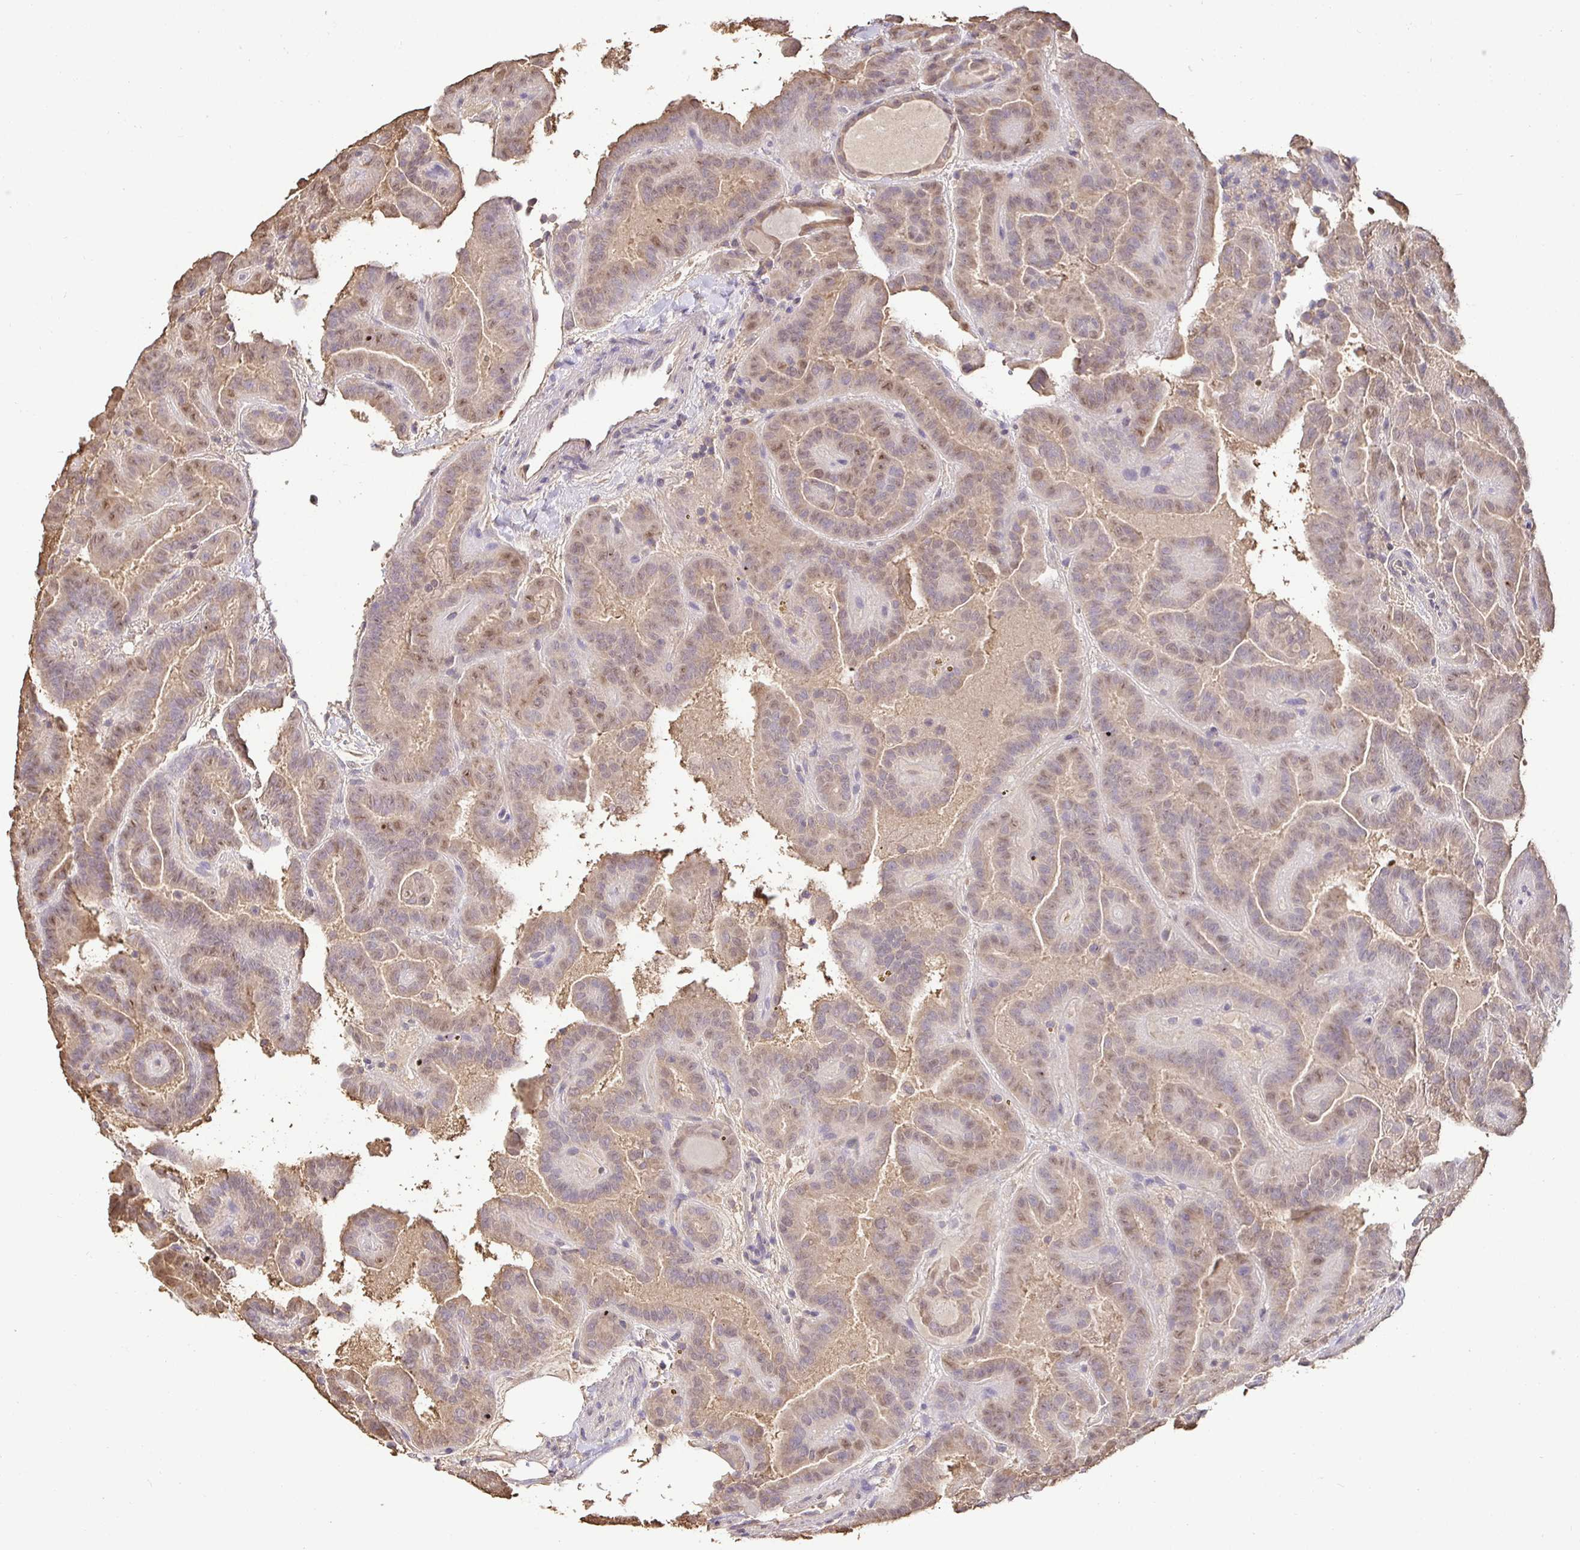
{"staining": {"intensity": "weak", "quantity": "25%-75%", "location": "cytoplasmic/membranous,nuclear"}, "tissue": "thyroid cancer", "cell_type": "Tumor cells", "image_type": "cancer", "snomed": [{"axis": "morphology", "description": "Papillary adenocarcinoma, NOS"}, {"axis": "topography", "description": "Thyroid gland"}], "caption": "About 25%-75% of tumor cells in papillary adenocarcinoma (thyroid) exhibit weak cytoplasmic/membranous and nuclear protein positivity as visualized by brown immunohistochemical staining.", "gene": "MAPK8IP3", "patient": {"sex": "female", "age": 46}}